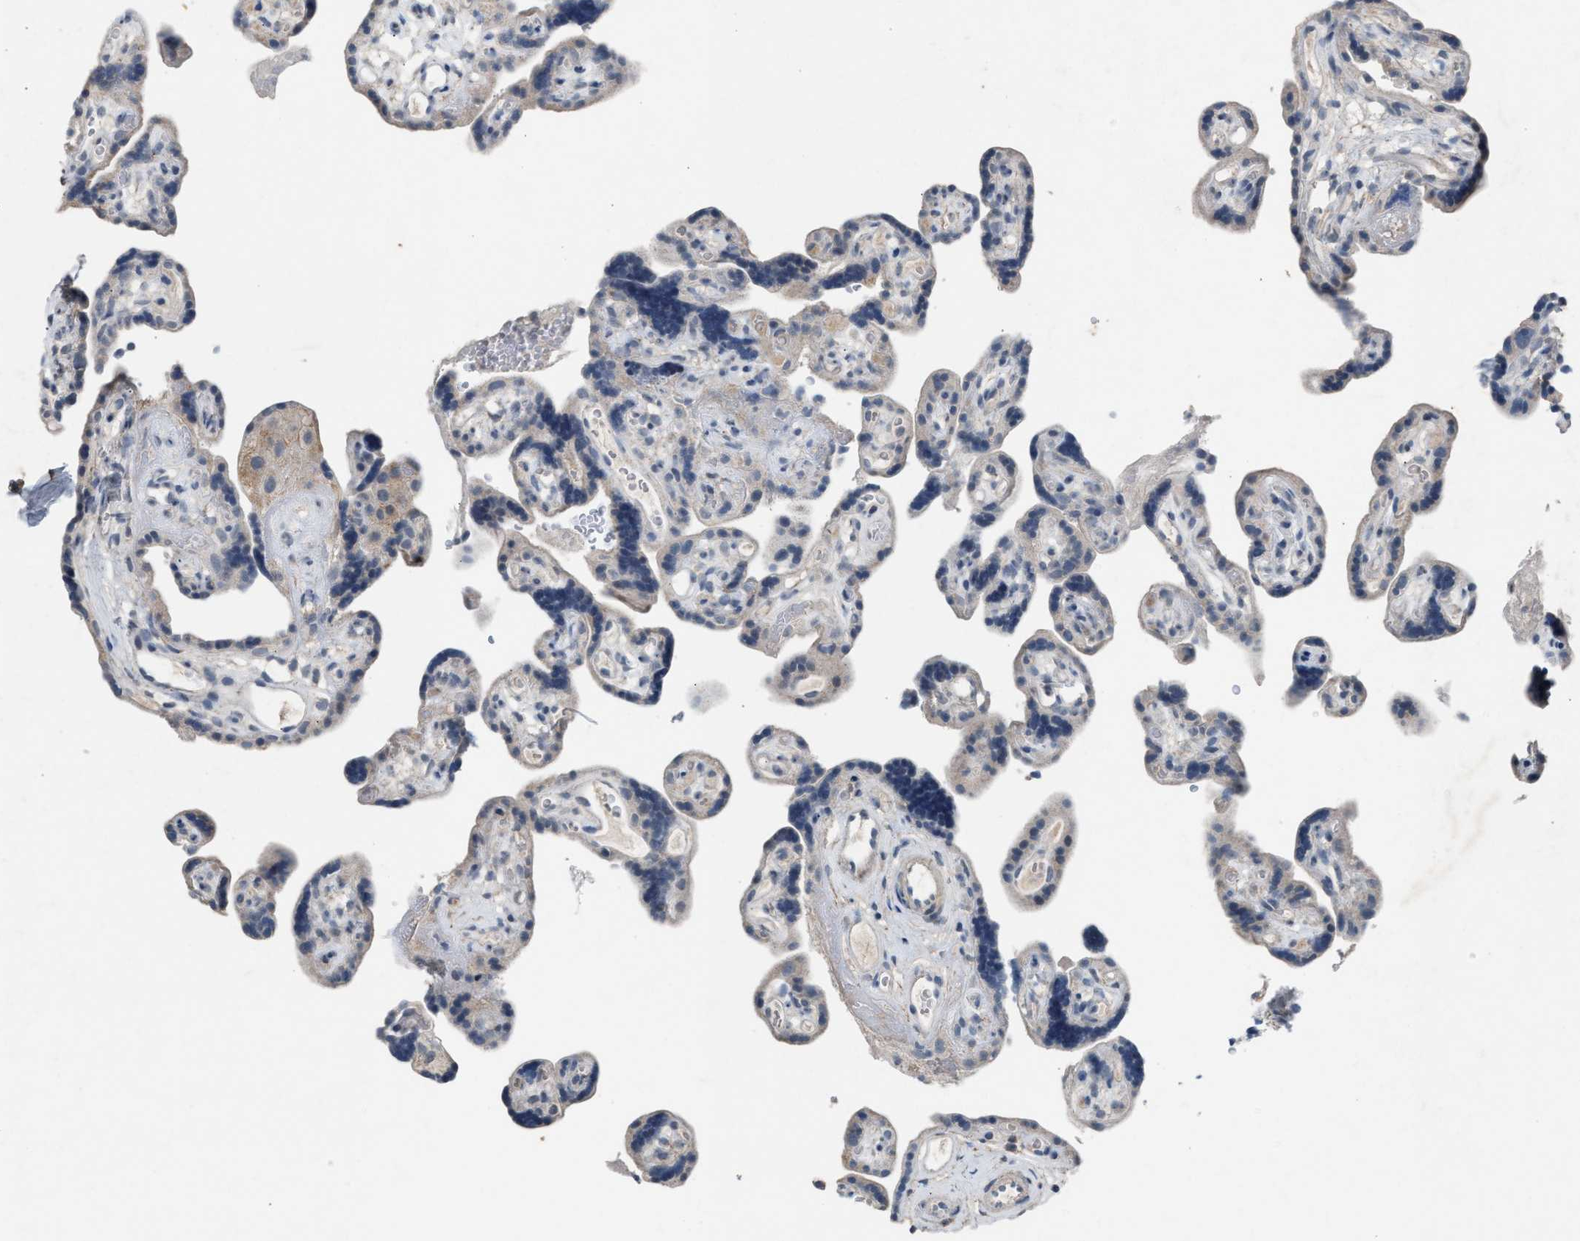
{"staining": {"intensity": "weak", "quantity": "<25%", "location": "cytoplasmic/membranous"}, "tissue": "placenta", "cell_type": "Trophoblastic cells", "image_type": "normal", "snomed": [{"axis": "morphology", "description": "Normal tissue, NOS"}, {"axis": "topography", "description": "Placenta"}], "caption": "The IHC histopathology image has no significant staining in trophoblastic cells of placenta. (Immunohistochemistry (ihc), brightfield microscopy, high magnification).", "gene": "SLC5A5", "patient": {"sex": "female", "age": 30}}